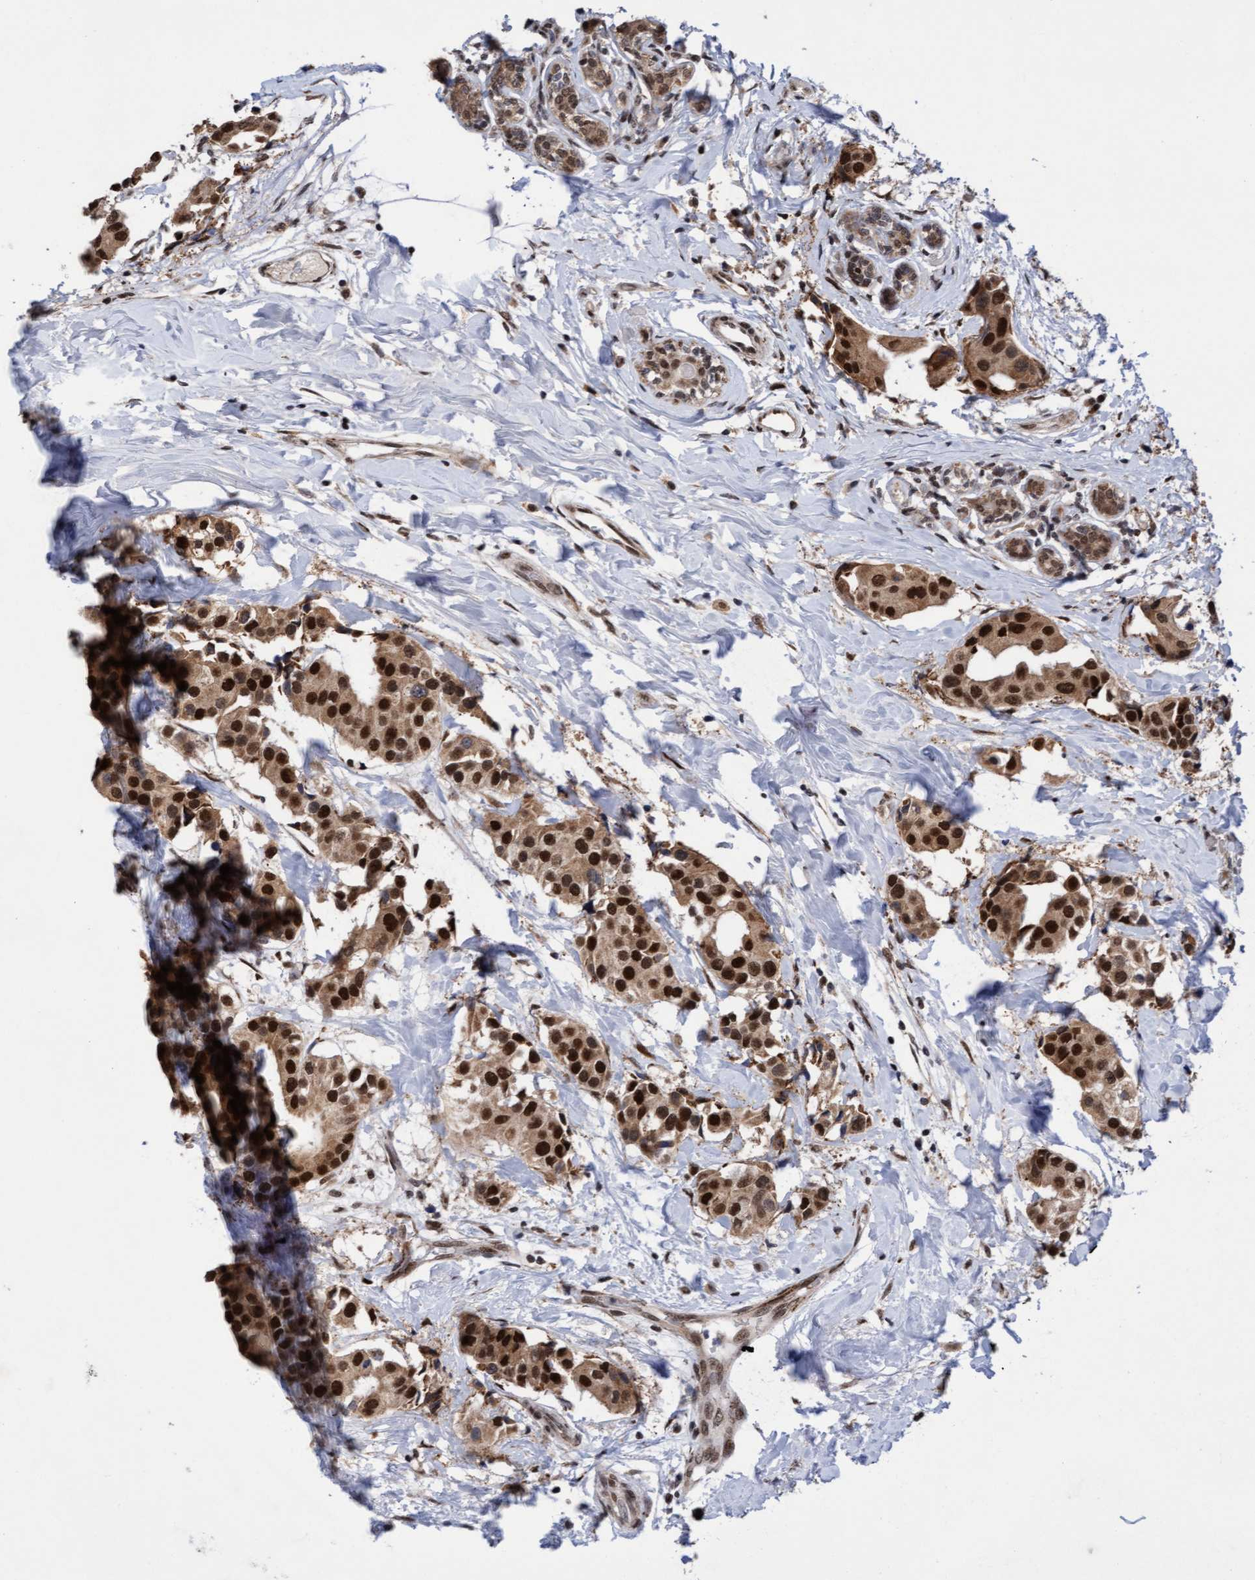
{"staining": {"intensity": "strong", "quantity": ">75%", "location": "cytoplasmic/membranous,nuclear"}, "tissue": "breast cancer", "cell_type": "Tumor cells", "image_type": "cancer", "snomed": [{"axis": "morphology", "description": "Normal tissue, NOS"}, {"axis": "morphology", "description": "Duct carcinoma"}, {"axis": "topography", "description": "Breast"}], "caption": "Strong cytoplasmic/membranous and nuclear staining for a protein is appreciated in approximately >75% of tumor cells of breast cancer using immunohistochemistry (IHC).", "gene": "TANC2", "patient": {"sex": "female", "age": 39}}